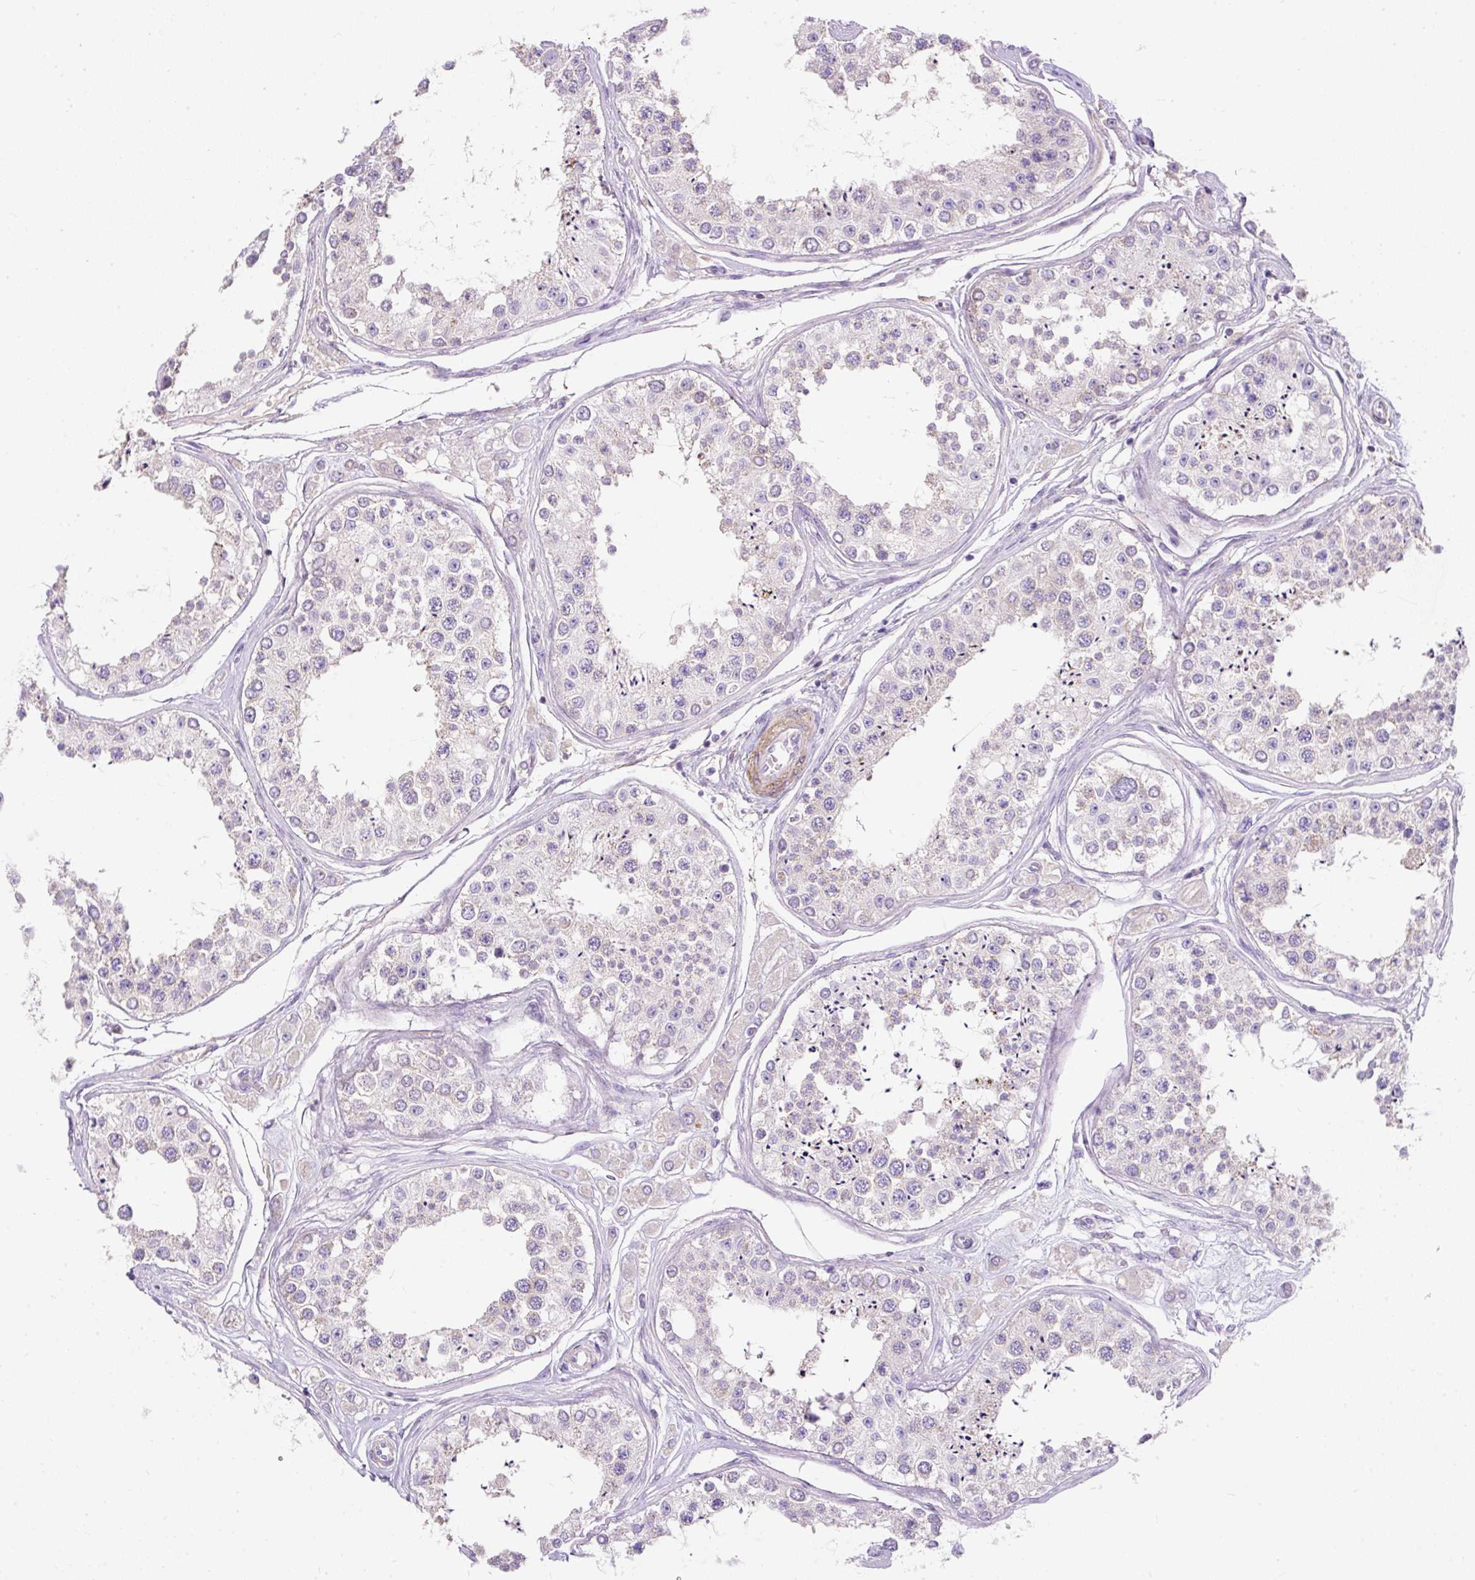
{"staining": {"intensity": "moderate", "quantity": "<25%", "location": "cytoplasmic/membranous"}, "tissue": "testis", "cell_type": "Cells in seminiferous ducts", "image_type": "normal", "snomed": [{"axis": "morphology", "description": "Normal tissue, NOS"}, {"axis": "topography", "description": "Testis"}], "caption": "Human testis stained for a protein (brown) shows moderate cytoplasmic/membranous positive positivity in approximately <25% of cells in seminiferous ducts.", "gene": "SUSD5", "patient": {"sex": "male", "age": 25}}